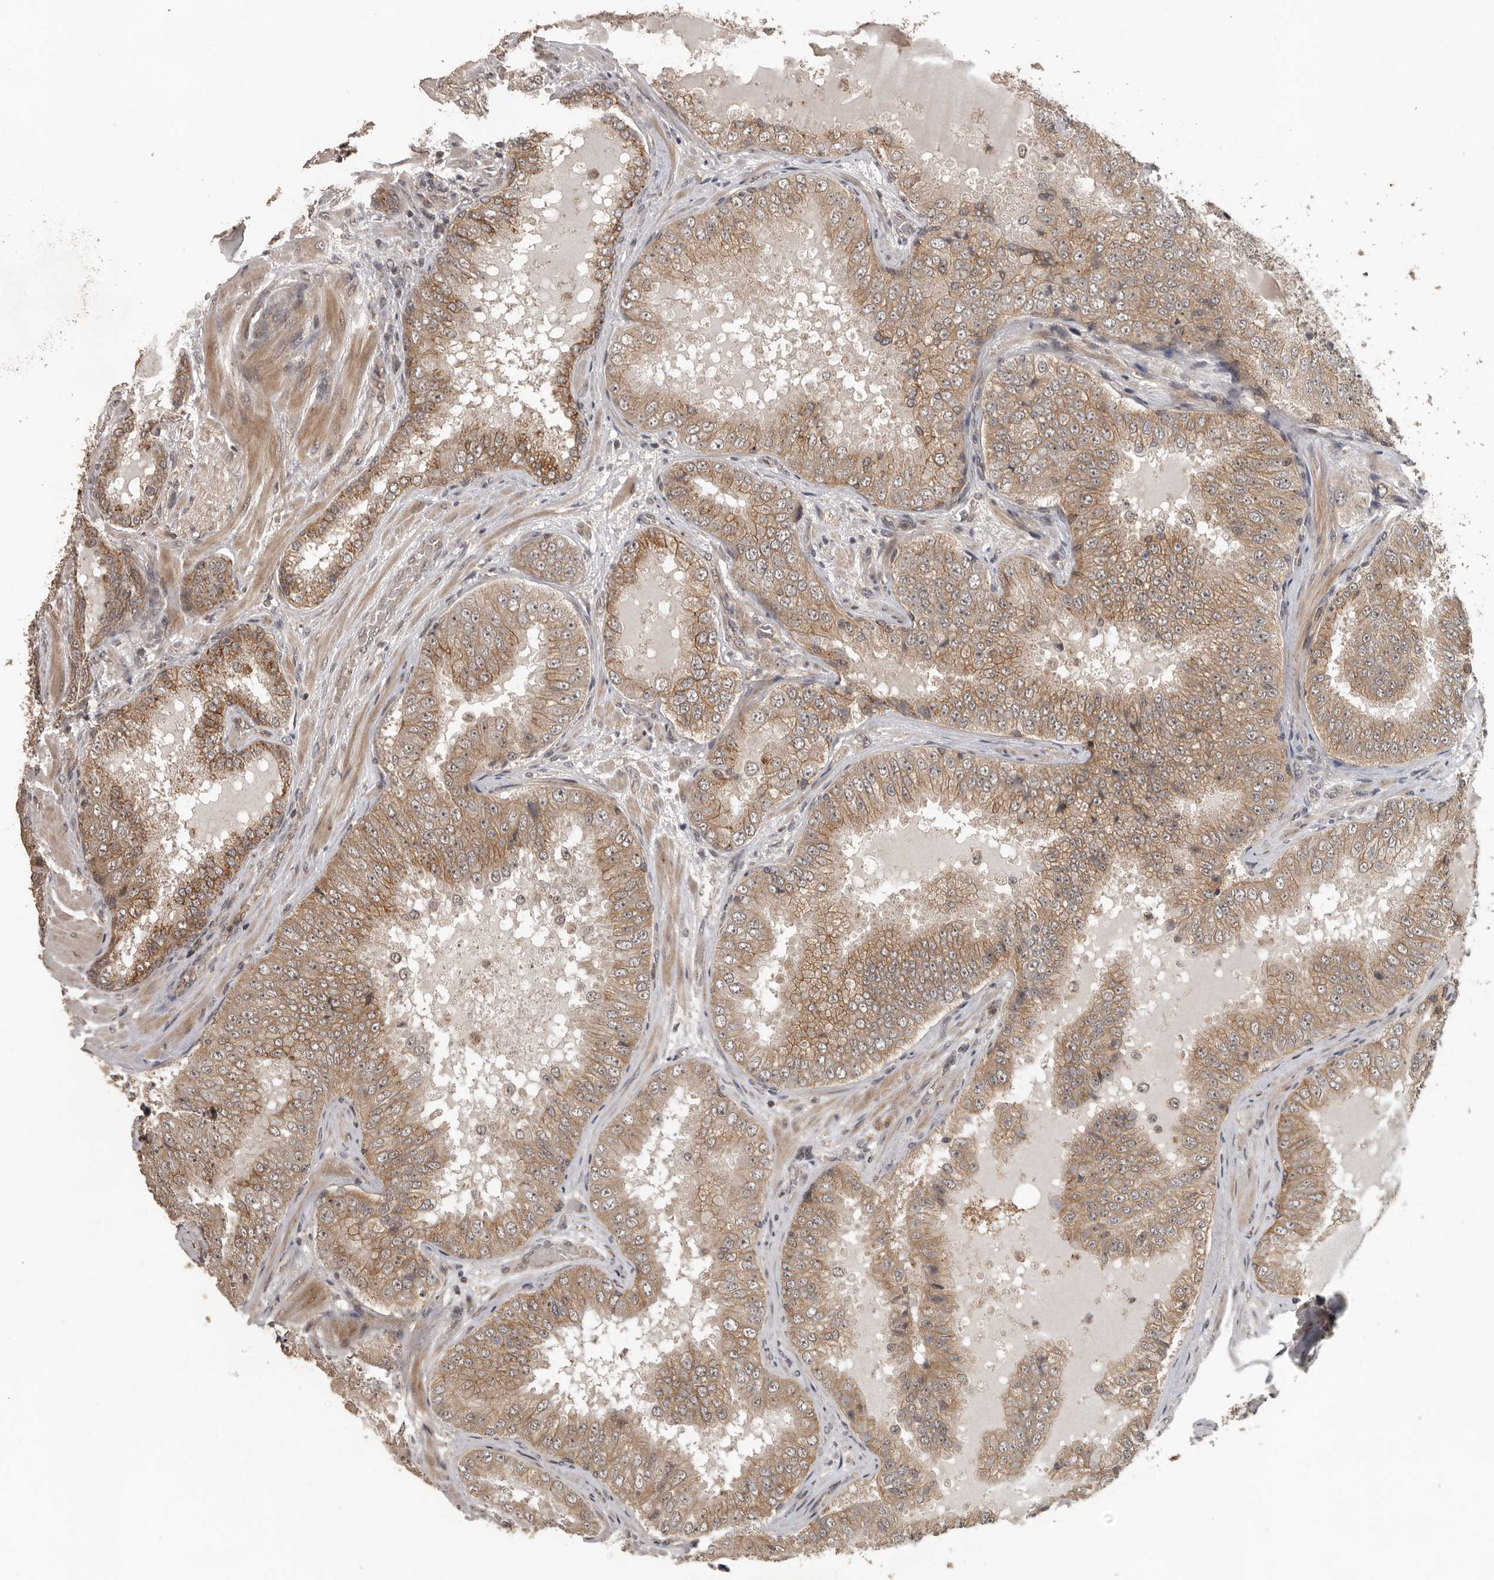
{"staining": {"intensity": "moderate", "quantity": "25%-75%", "location": "cytoplasmic/membranous"}, "tissue": "prostate cancer", "cell_type": "Tumor cells", "image_type": "cancer", "snomed": [{"axis": "morphology", "description": "Adenocarcinoma, High grade"}, {"axis": "topography", "description": "Prostate"}], "caption": "IHC (DAB (3,3'-diaminobenzidine)) staining of human adenocarcinoma (high-grade) (prostate) reveals moderate cytoplasmic/membranous protein positivity in about 25%-75% of tumor cells.", "gene": "CEP350", "patient": {"sex": "male", "age": 58}}